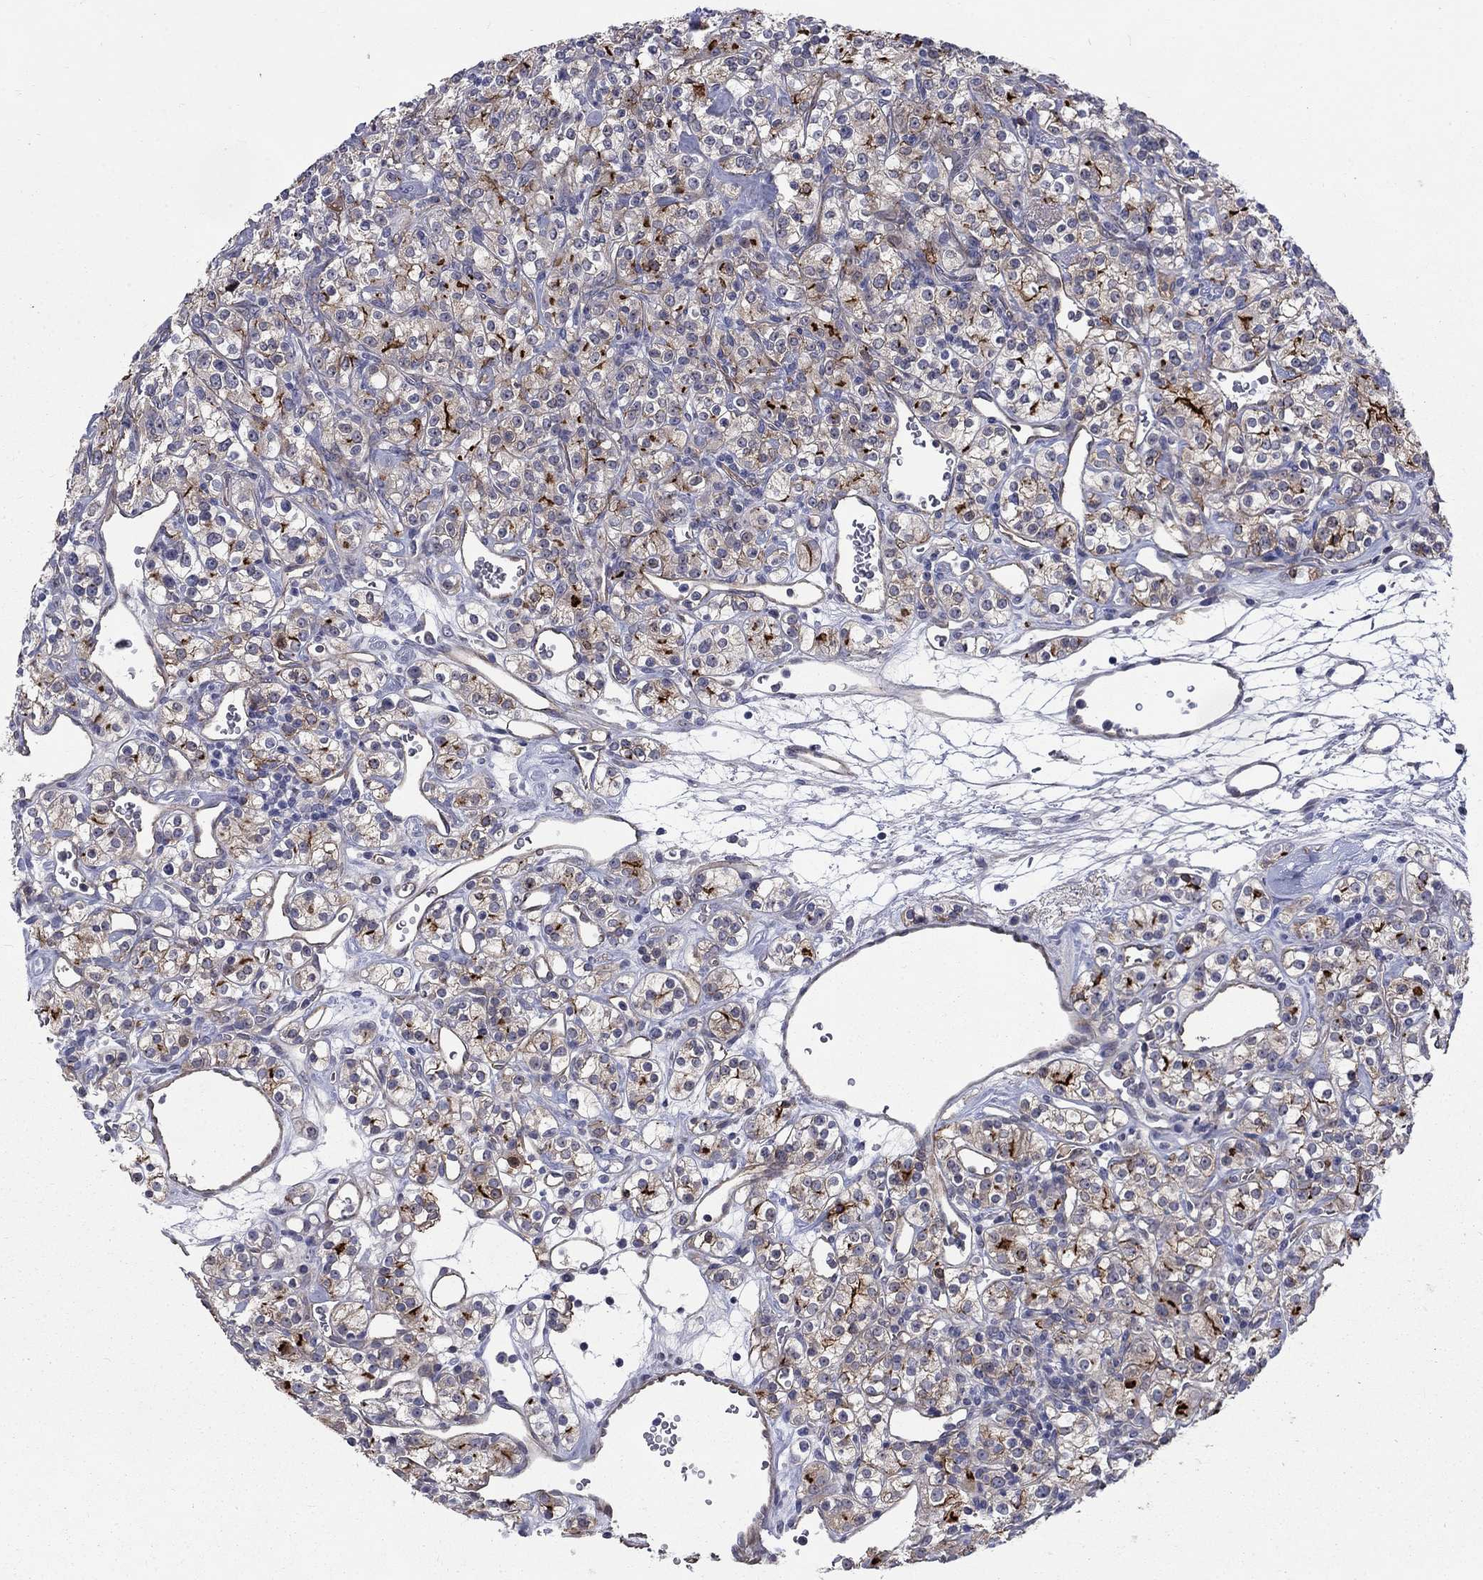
{"staining": {"intensity": "strong", "quantity": "<25%", "location": "cytoplasmic/membranous"}, "tissue": "renal cancer", "cell_type": "Tumor cells", "image_type": "cancer", "snomed": [{"axis": "morphology", "description": "Adenocarcinoma, NOS"}, {"axis": "topography", "description": "Kidney"}], "caption": "This photomicrograph shows IHC staining of human renal cancer, with medium strong cytoplasmic/membranous expression in approximately <25% of tumor cells.", "gene": "SLC1A1", "patient": {"sex": "male", "age": 77}}